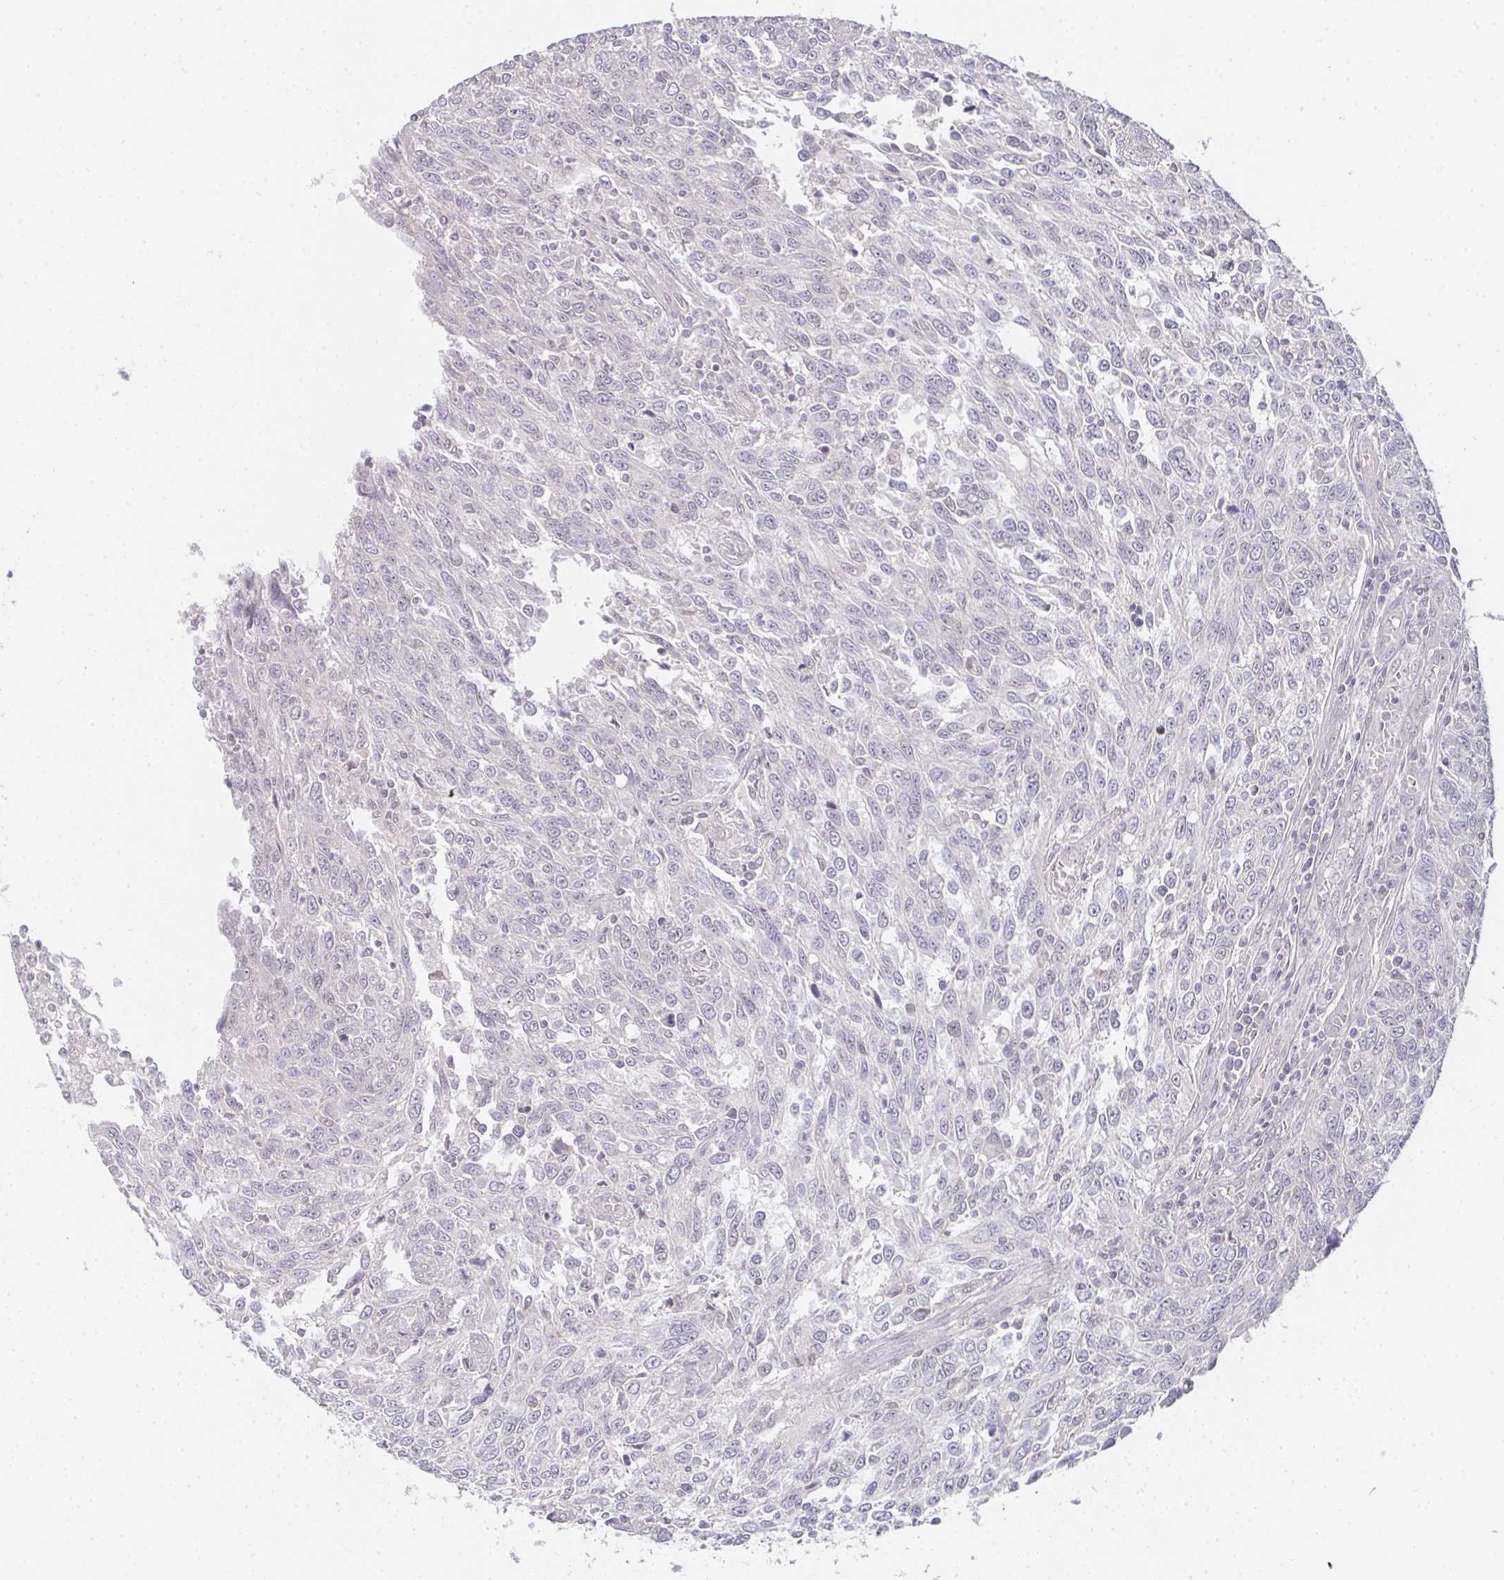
{"staining": {"intensity": "negative", "quantity": "none", "location": "none"}, "tissue": "breast cancer", "cell_type": "Tumor cells", "image_type": "cancer", "snomed": [{"axis": "morphology", "description": "Duct carcinoma"}, {"axis": "topography", "description": "Breast"}], "caption": "Immunohistochemical staining of human breast cancer (infiltrating ductal carcinoma) reveals no significant expression in tumor cells.", "gene": "GSDMB", "patient": {"sex": "female", "age": 50}}